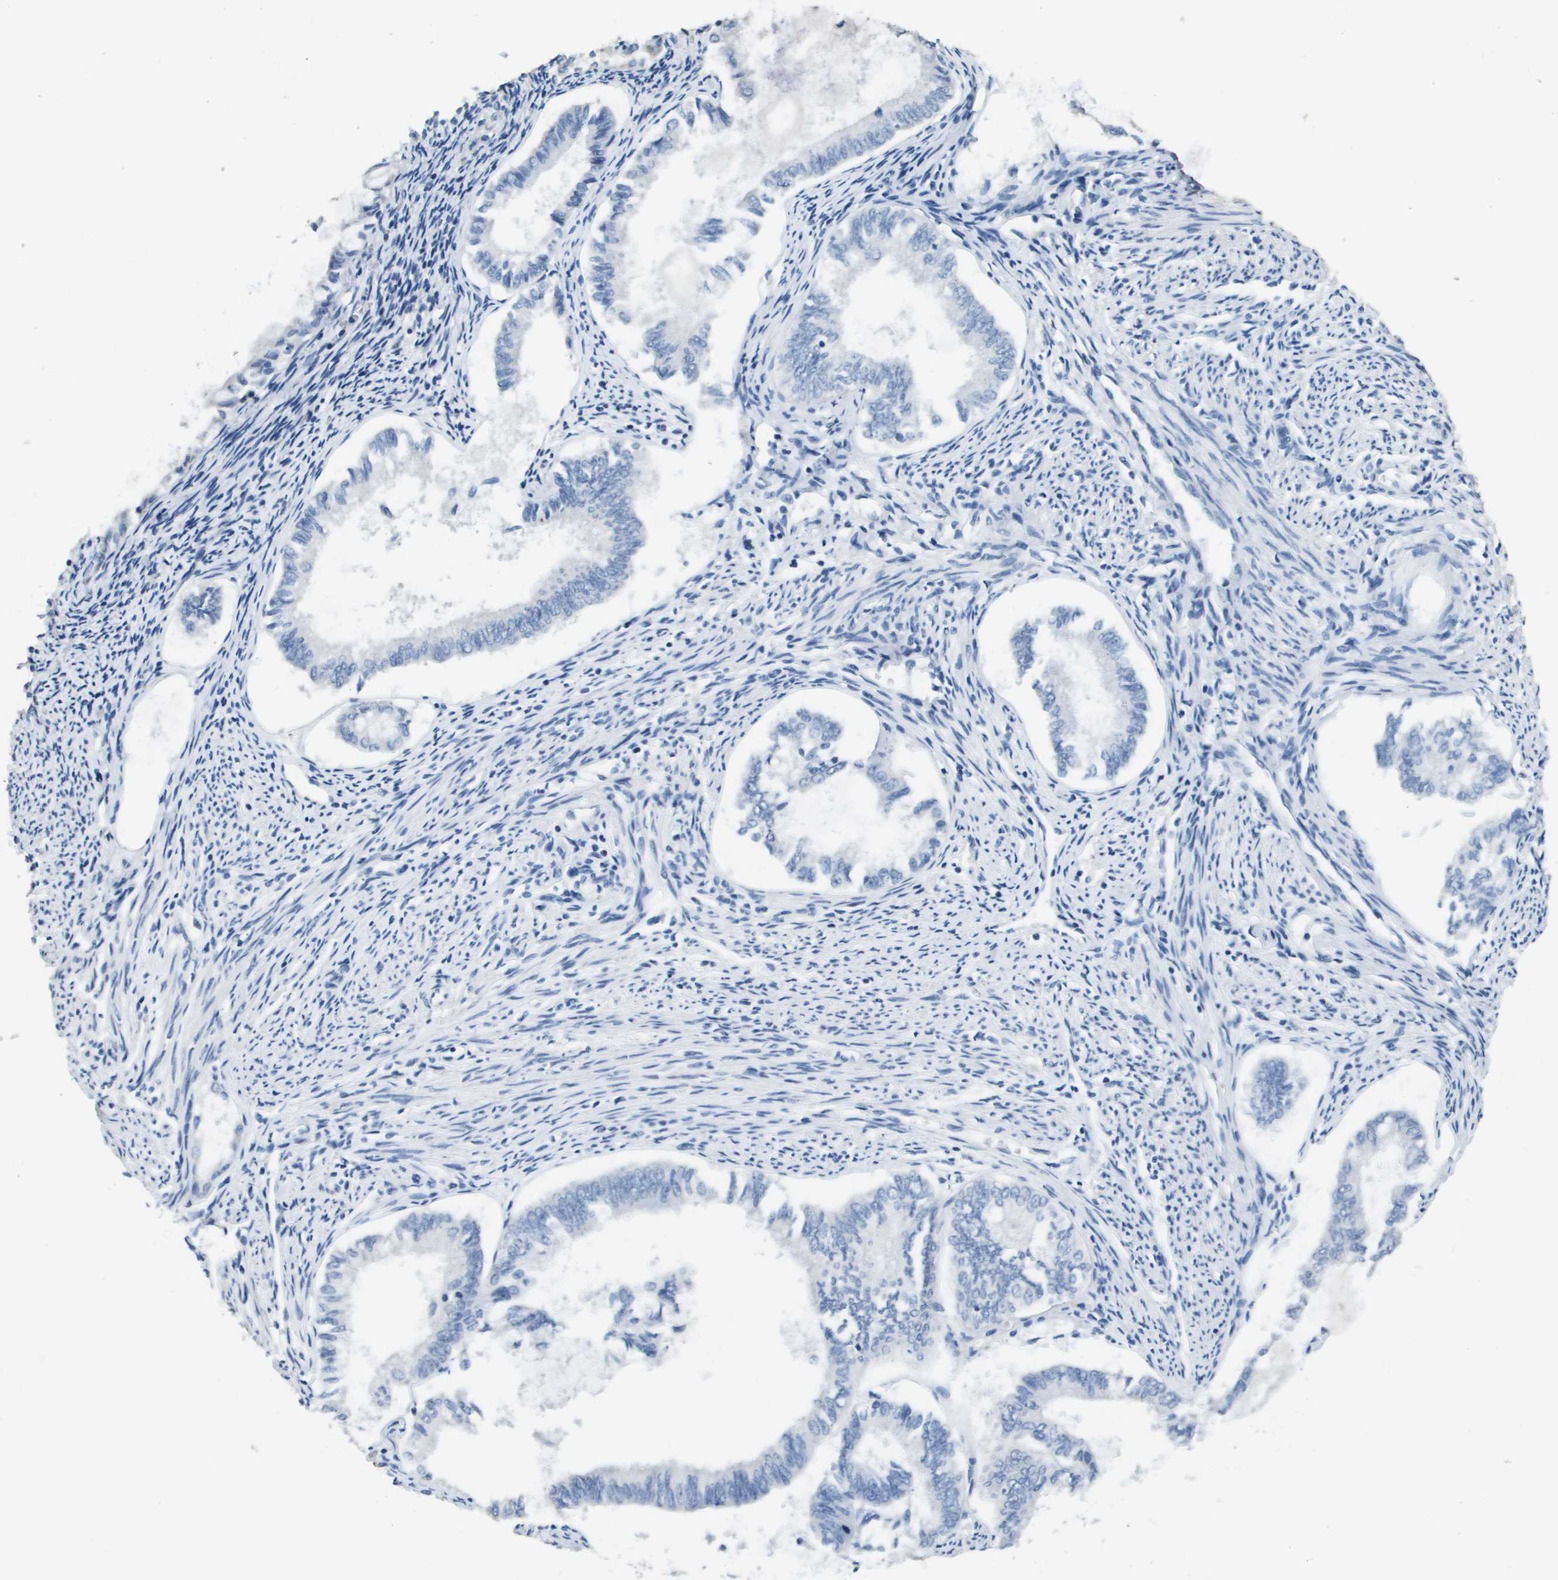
{"staining": {"intensity": "negative", "quantity": "none", "location": "none"}, "tissue": "endometrial cancer", "cell_type": "Tumor cells", "image_type": "cancer", "snomed": [{"axis": "morphology", "description": "Adenocarcinoma, NOS"}, {"axis": "topography", "description": "Endometrium"}], "caption": "High power microscopy photomicrograph of an immunohistochemistry (IHC) image of endometrial cancer (adenocarcinoma), revealing no significant positivity in tumor cells.", "gene": "MT3", "patient": {"sex": "female", "age": 86}}